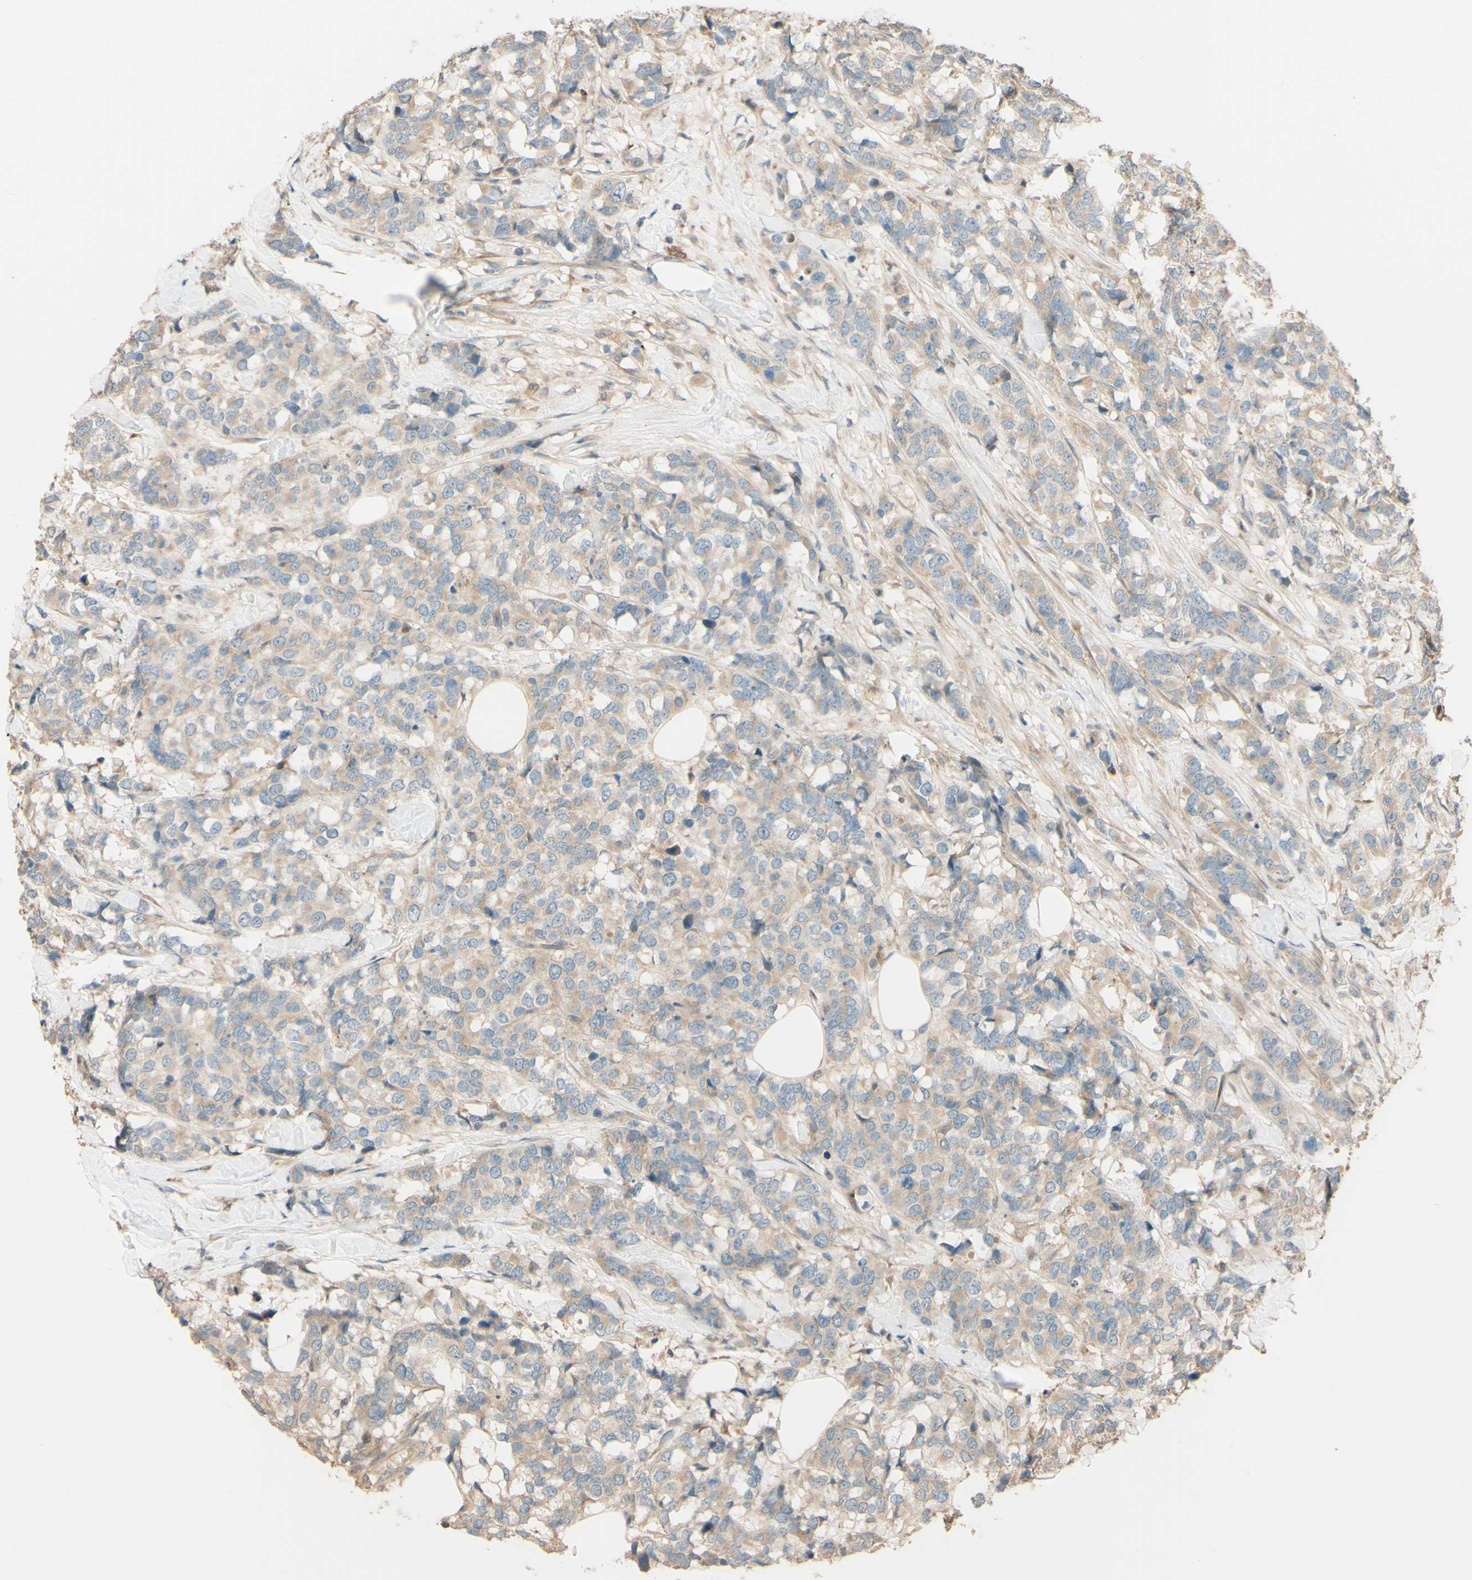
{"staining": {"intensity": "weak", "quantity": "25%-75%", "location": "cytoplasmic/membranous"}, "tissue": "breast cancer", "cell_type": "Tumor cells", "image_type": "cancer", "snomed": [{"axis": "morphology", "description": "Lobular carcinoma"}, {"axis": "topography", "description": "Breast"}], "caption": "Protein expression analysis of human breast lobular carcinoma reveals weak cytoplasmic/membranous positivity in approximately 25%-75% of tumor cells. The staining was performed using DAB, with brown indicating positive protein expression. Nuclei are stained blue with hematoxylin.", "gene": "RNF19A", "patient": {"sex": "female", "age": 59}}